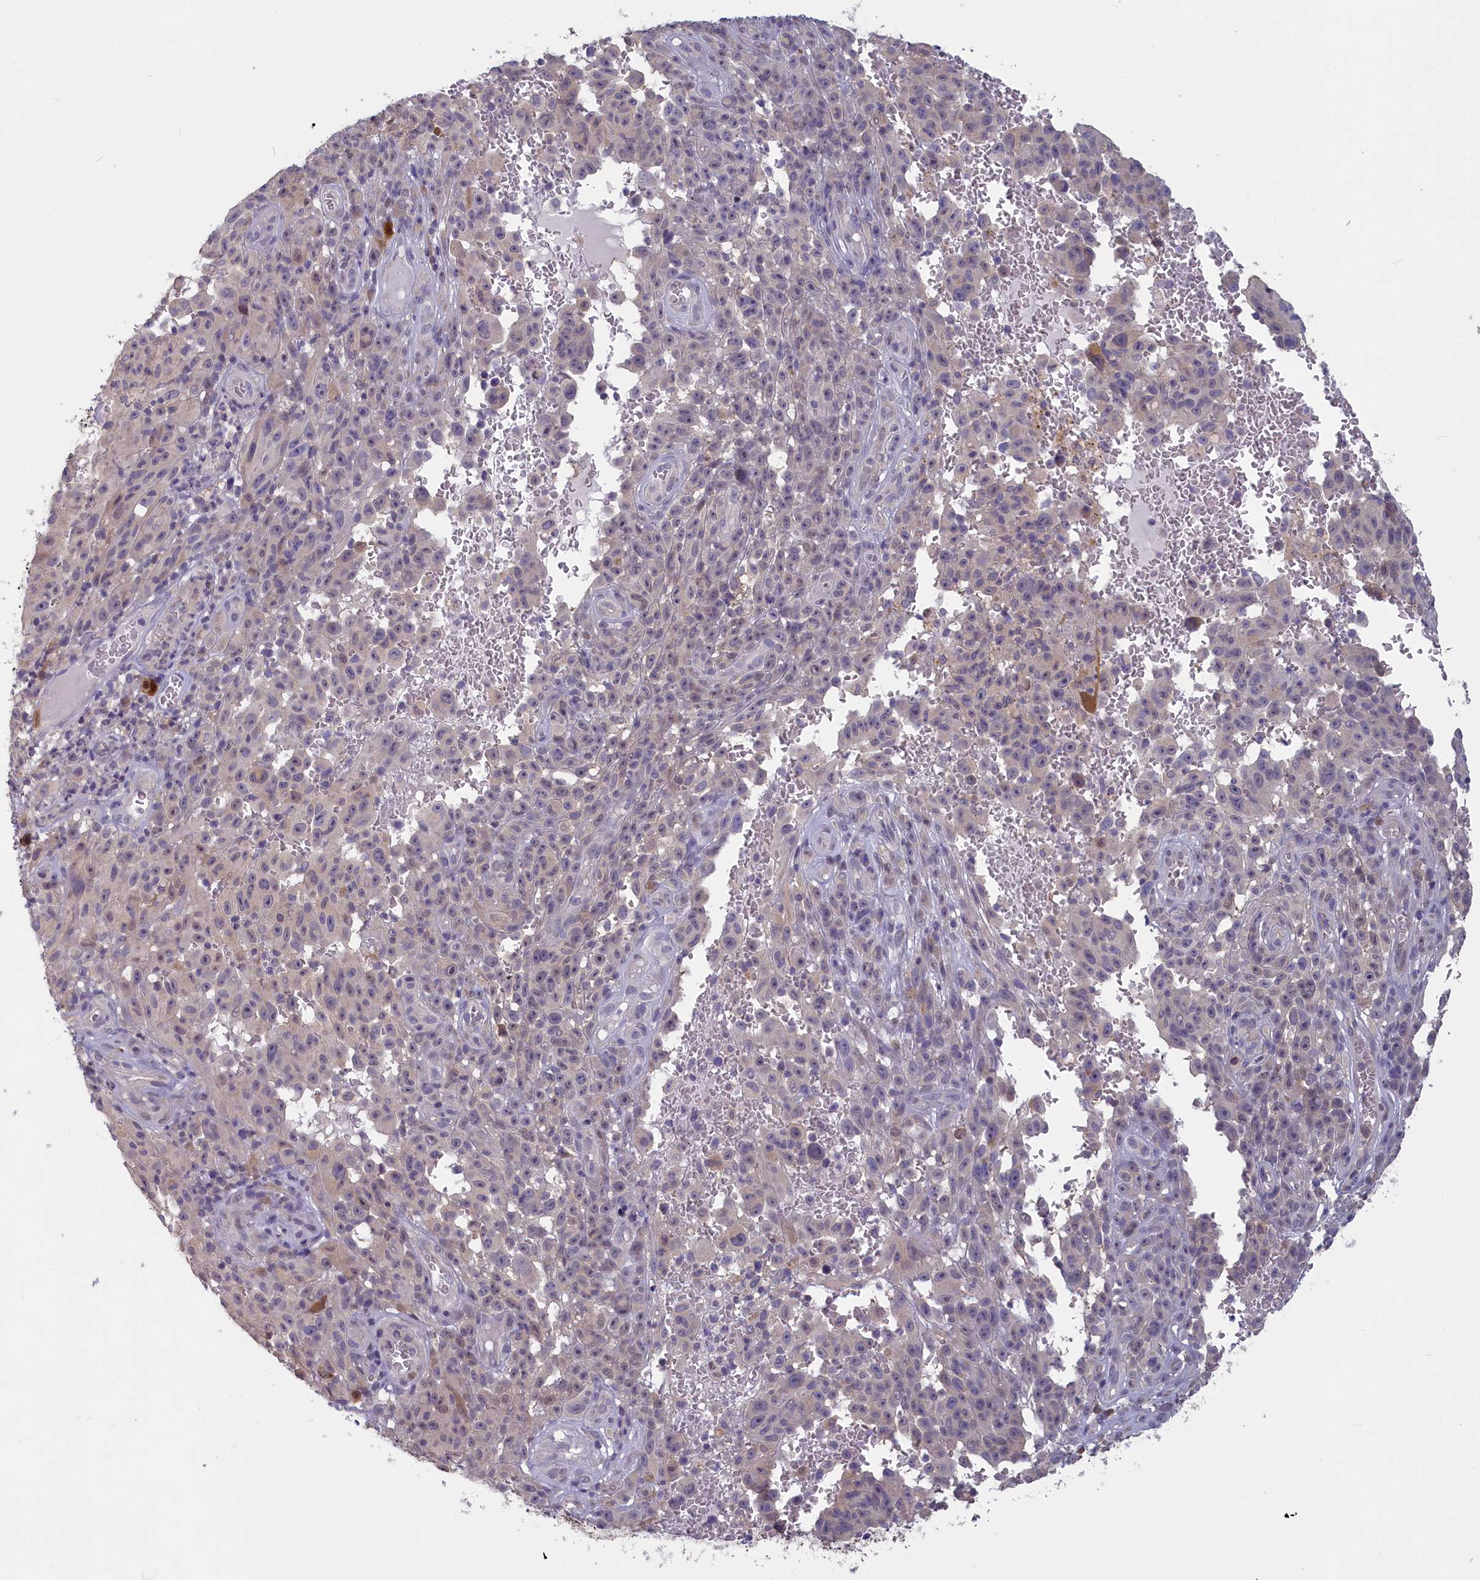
{"staining": {"intensity": "negative", "quantity": "none", "location": "none"}, "tissue": "melanoma", "cell_type": "Tumor cells", "image_type": "cancer", "snomed": [{"axis": "morphology", "description": "Malignant melanoma, NOS"}, {"axis": "topography", "description": "Skin"}], "caption": "The immunohistochemistry (IHC) image has no significant expression in tumor cells of melanoma tissue. (Immunohistochemistry, brightfield microscopy, high magnification).", "gene": "UCHL3", "patient": {"sex": "female", "age": 82}}